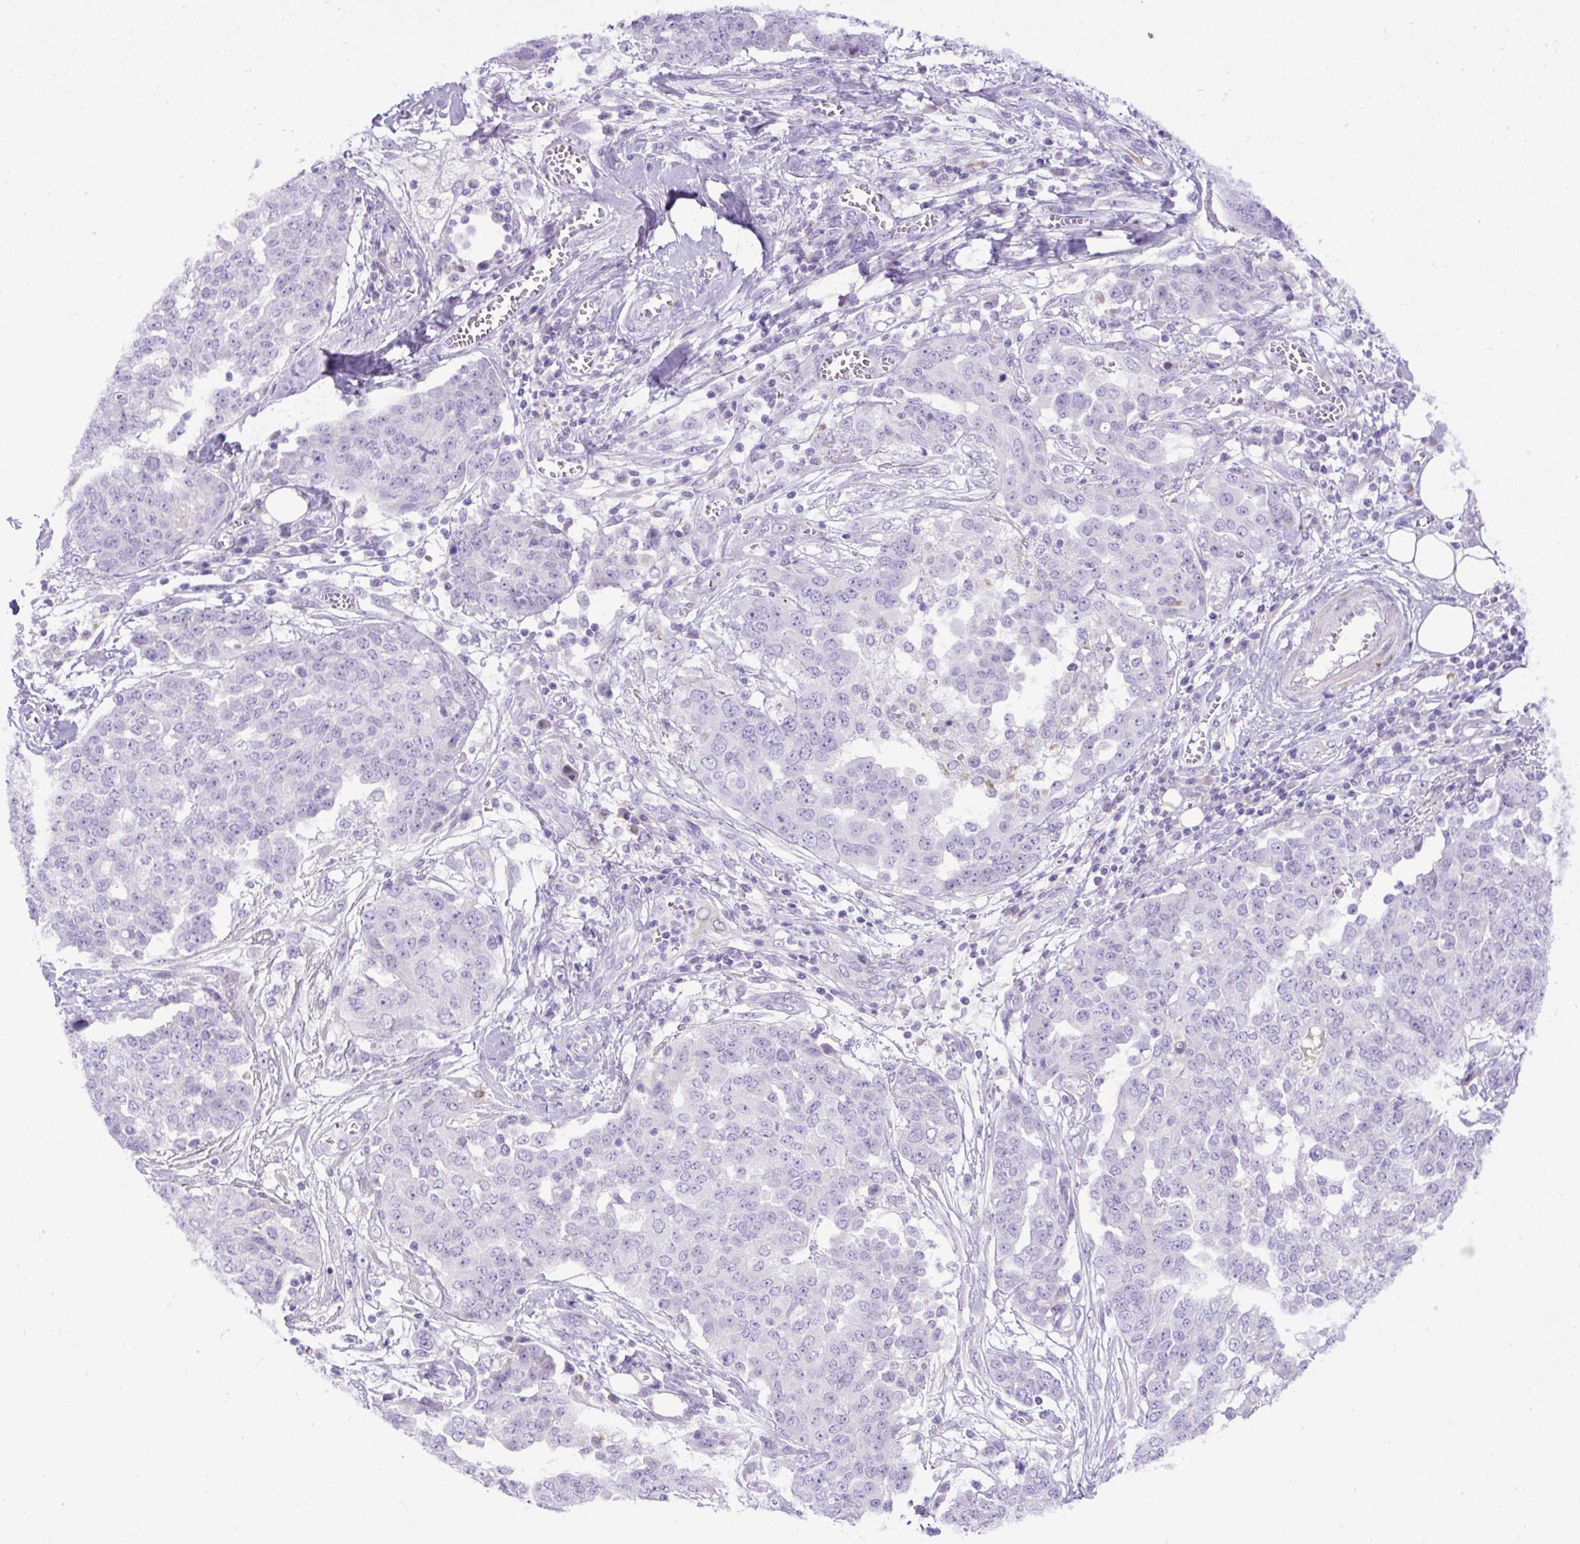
{"staining": {"intensity": "negative", "quantity": "none", "location": "none"}, "tissue": "ovarian cancer", "cell_type": "Tumor cells", "image_type": "cancer", "snomed": [{"axis": "morphology", "description": "Cystadenocarcinoma, serous, NOS"}, {"axis": "topography", "description": "Soft tissue"}, {"axis": "topography", "description": "Ovary"}], "caption": "DAB immunohistochemical staining of serous cystadenocarcinoma (ovarian) shows no significant expression in tumor cells. (Stains: DAB immunohistochemistry with hematoxylin counter stain, Microscopy: brightfield microscopy at high magnification).", "gene": "SPTBN5", "patient": {"sex": "female", "age": 57}}